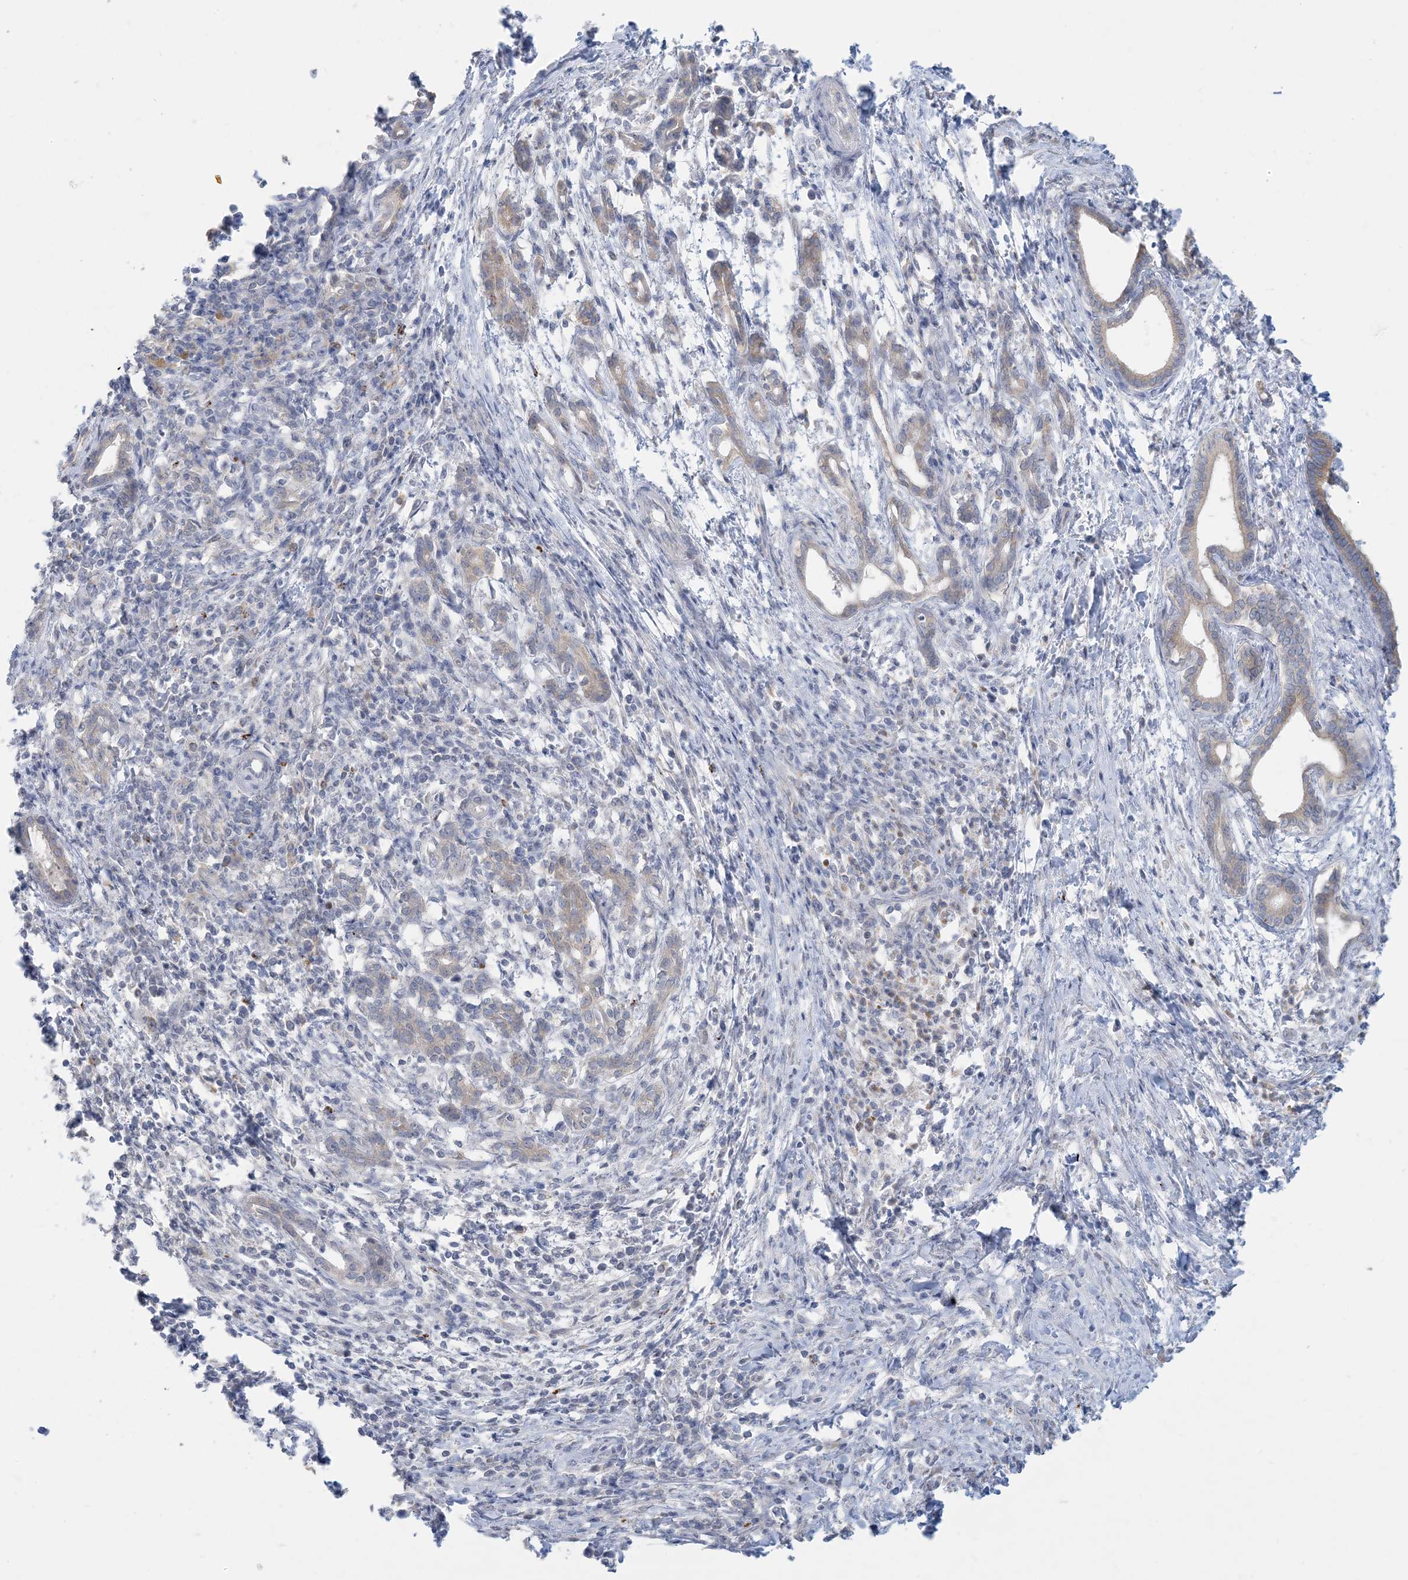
{"staining": {"intensity": "weak", "quantity": "<25%", "location": "cytoplasmic/membranous"}, "tissue": "pancreatic cancer", "cell_type": "Tumor cells", "image_type": "cancer", "snomed": [{"axis": "morphology", "description": "Adenocarcinoma, NOS"}, {"axis": "topography", "description": "Pancreas"}], "caption": "This is an immunohistochemistry micrograph of human pancreatic cancer. There is no expression in tumor cells.", "gene": "KIF3A", "patient": {"sex": "female", "age": 55}}